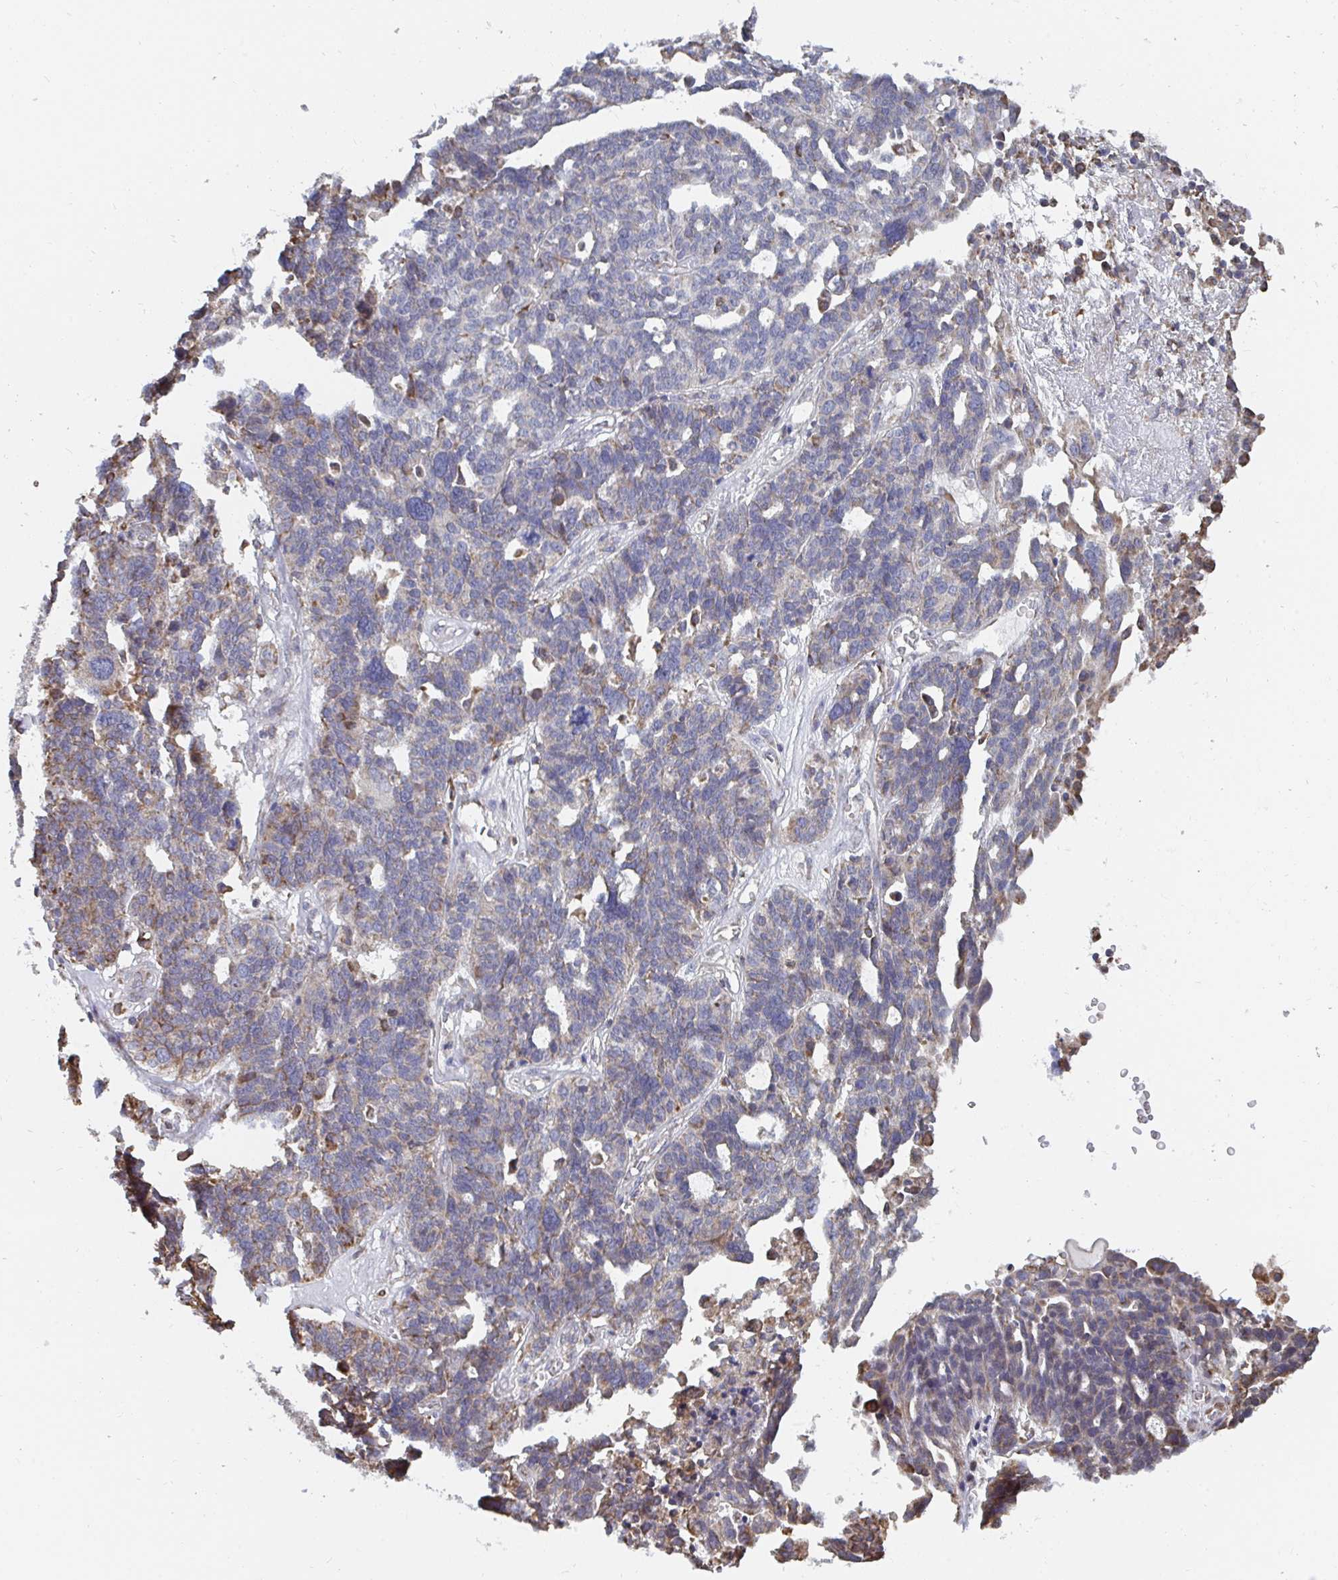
{"staining": {"intensity": "weak", "quantity": "25%-75%", "location": "cytoplasmic/membranous"}, "tissue": "ovarian cancer", "cell_type": "Tumor cells", "image_type": "cancer", "snomed": [{"axis": "morphology", "description": "Cystadenocarcinoma, serous, NOS"}, {"axis": "topography", "description": "Ovary"}], "caption": "A brown stain labels weak cytoplasmic/membranous positivity of a protein in ovarian serous cystadenocarcinoma tumor cells. (Brightfield microscopy of DAB IHC at high magnification).", "gene": "ELAVL1", "patient": {"sex": "female", "age": 59}}